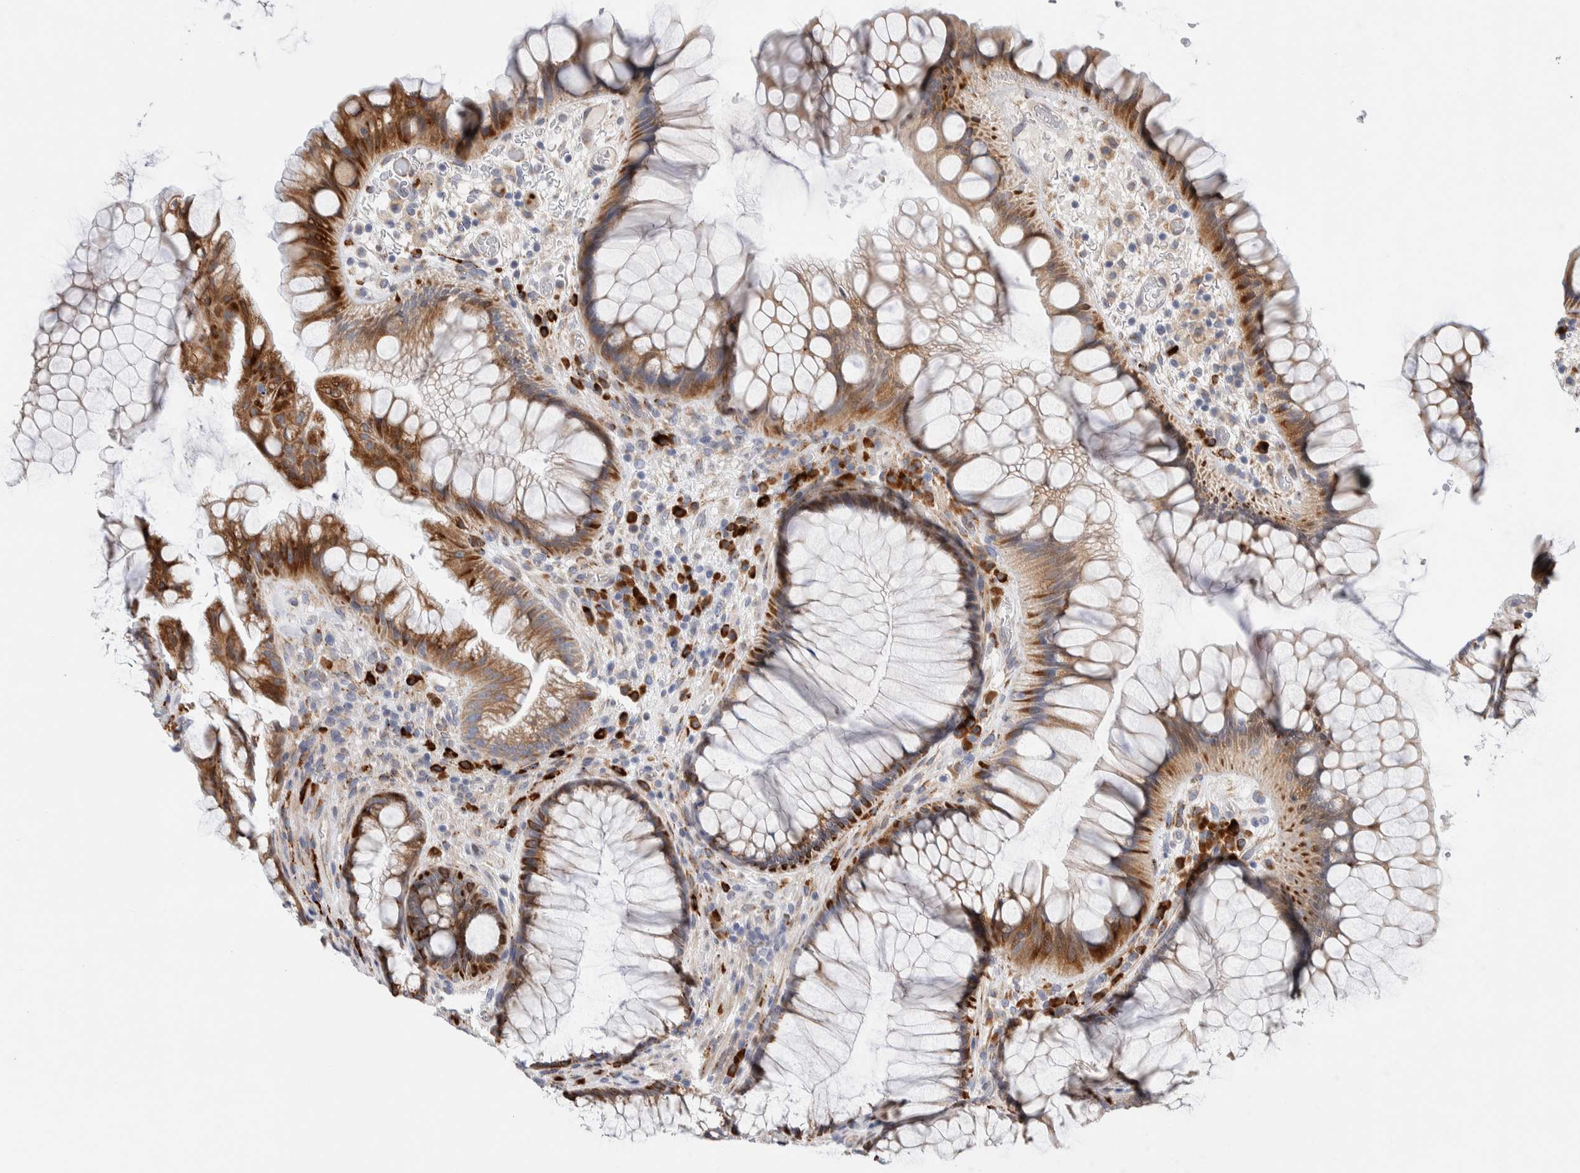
{"staining": {"intensity": "moderate", "quantity": ">75%", "location": "cytoplasmic/membranous"}, "tissue": "rectum", "cell_type": "Glandular cells", "image_type": "normal", "snomed": [{"axis": "morphology", "description": "Normal tissue, NOS"}, {"axis": "topography", "description": "Rectum"}], "caption": "Immunohistochemistry (IHC) (DAB) staining of unremarkable human rectum demonstrates moderate cytoplasmic/membranous protein staining in about >75% of glandular cells.", "gene": "ENGASE", "patient": {"sex": "male", "age": 51}}